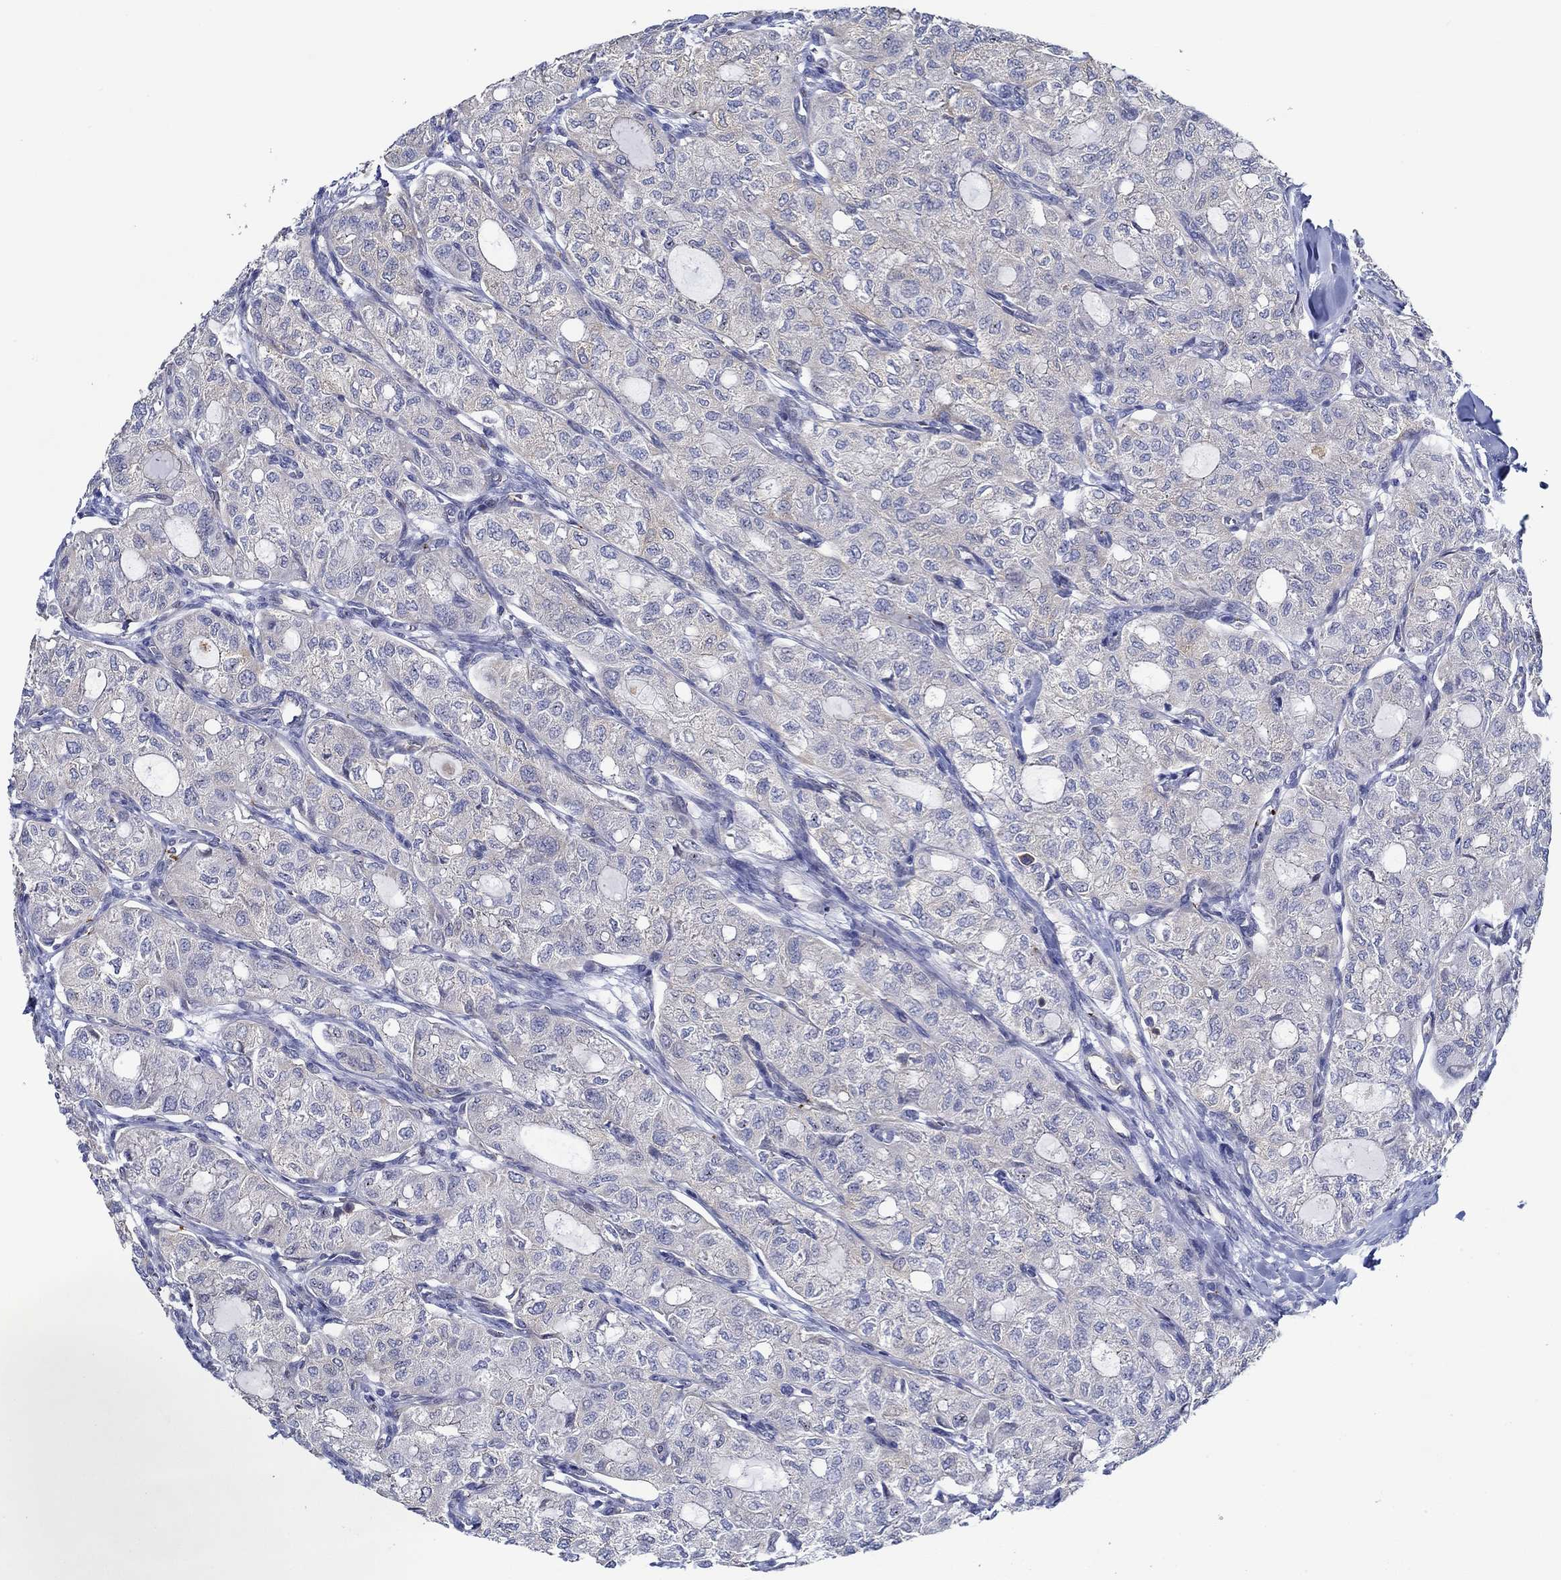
{"staining": {"intensity": "negative", "quantity": "none", "location": "none"}, "tissue": "thyroid cancer", "cell_type": "Tumor cells", "image_type": "cancer", "snomed": [{"axis": "morphology", "description": "Follicular adenoma carcinoma, NOS"}, {"axis": "topography", "description": "Thyroid gland"}], "caption": "DAB immunohistochemical staining of human follicular adenoma carcinoma (thyroid) displays no significant expression in tumor cells.", "gene": "SLC27A3", "patient": {"sex": "male", "age": 75}}